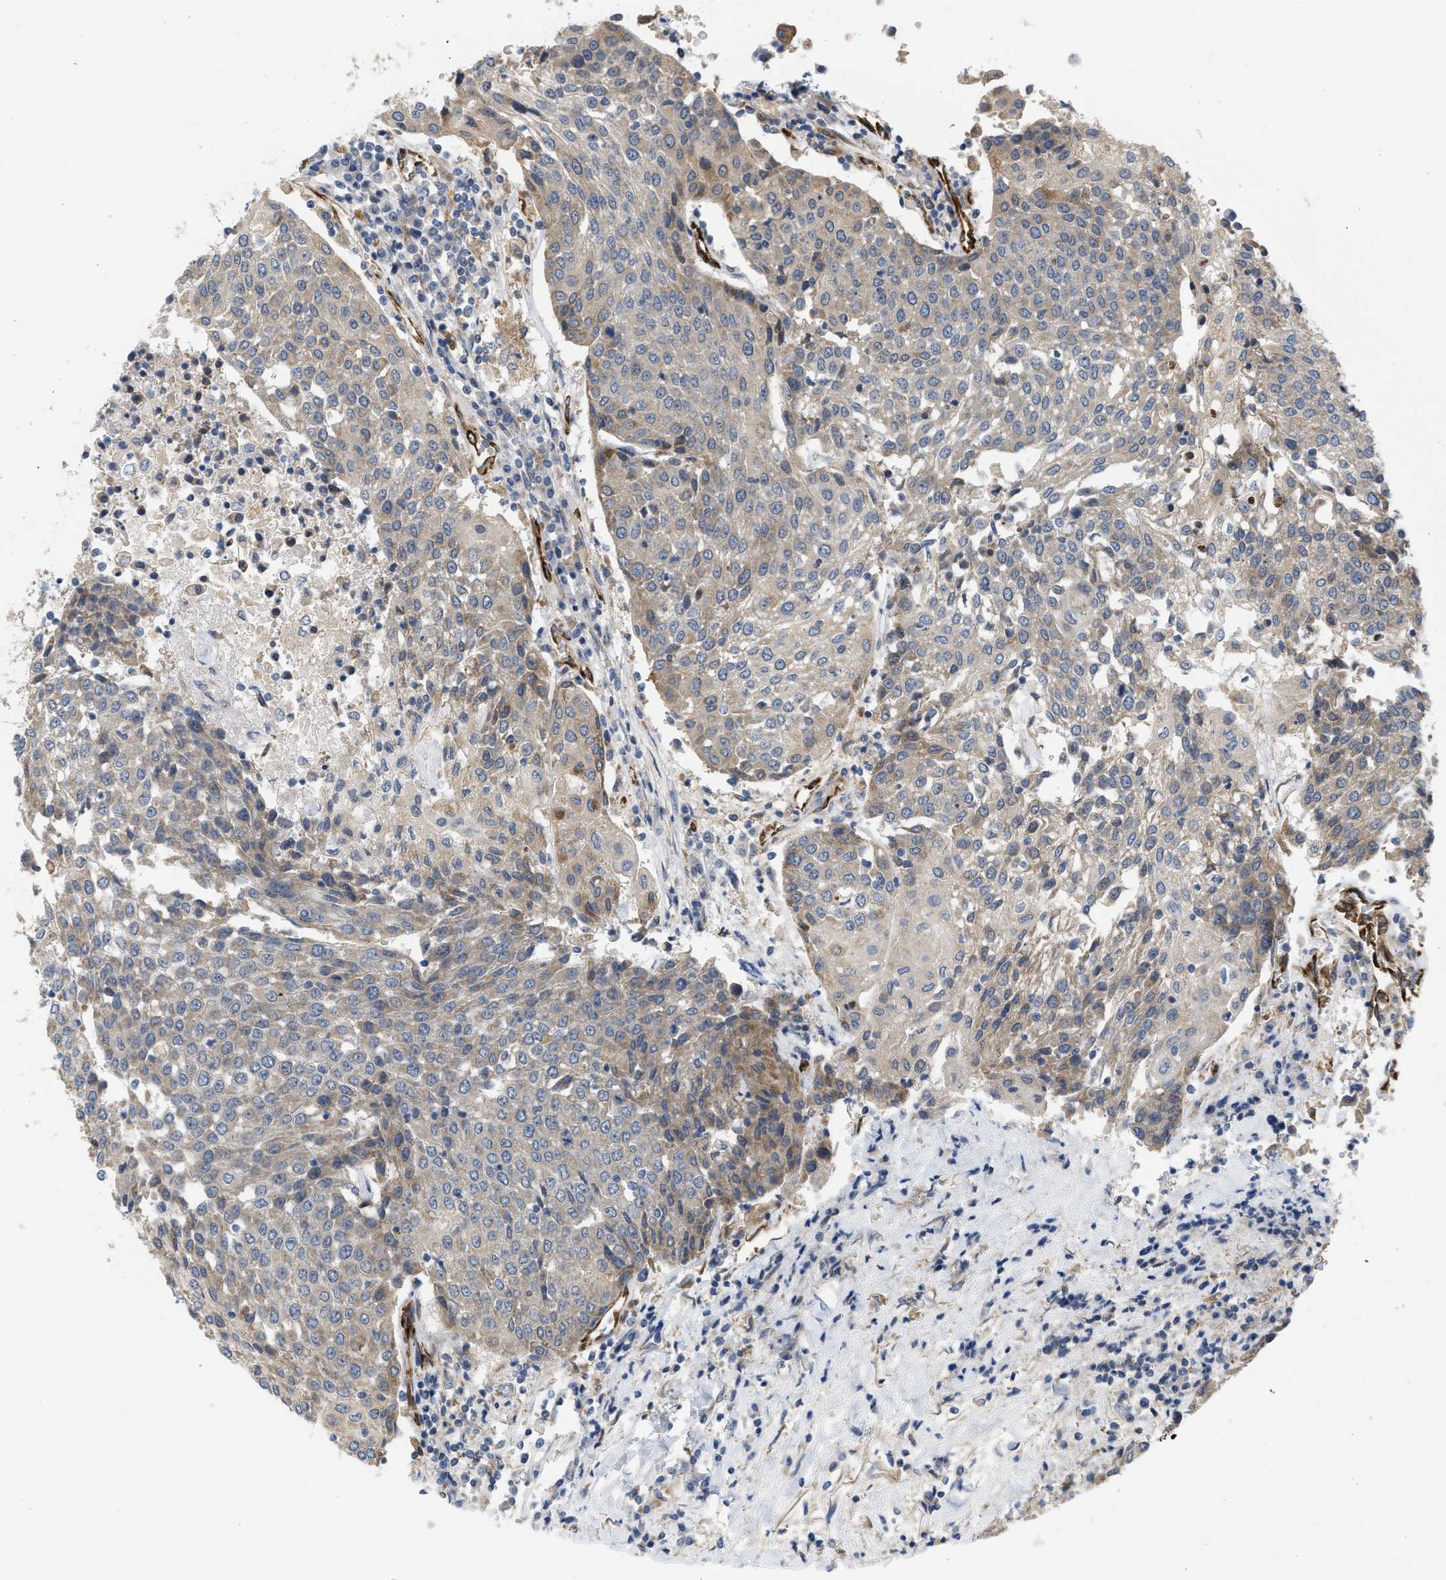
{"staining": {"intensity": "weak", "quantity": "<25%", "location": "cytoplasmic/membranous"}, "tissue": "urothelial cancer", "cell_type": "Tumor cells", "image_type": "cancer", "snomed": [{"axis": "morphology", "description": "Urothelial carcinoma, High grade"}, {"axis": "topography", "description": "Urinary bladder"}], "caption": "Micrograph shows no significant protein positivity in tumor cells of urothelial carcinoma (high-grade). (Brightfield microscopy of DAB IHC at high magnification).", "gene": "EOGT", "patient": {"sex": "female", "age": 85}}